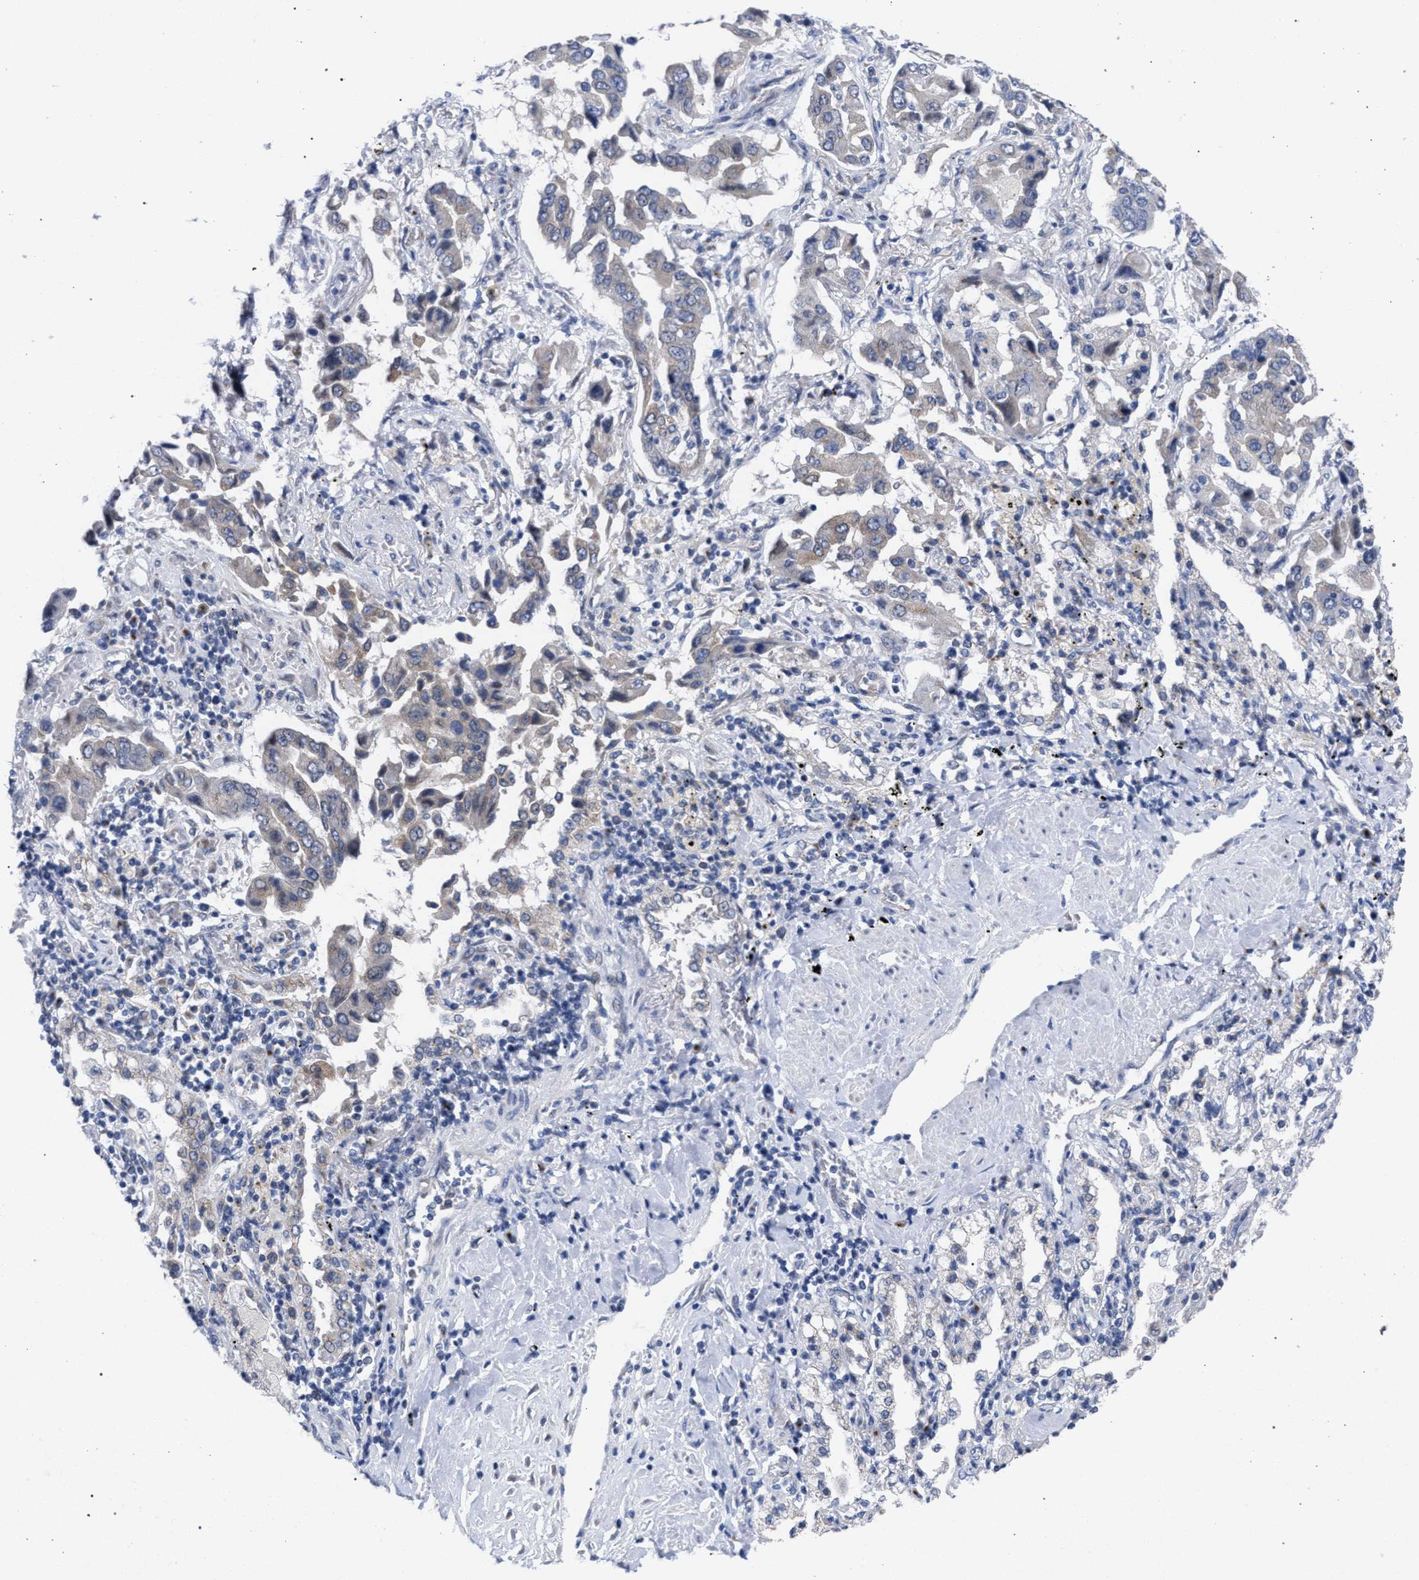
{"staining": {"intensity": "negative", "quantity": "none", "location": "none"}, "tissue": "lung cancer", "cell_type": "Tumor cells", "image_type": "cancer", "snomed": [{"axis": "morphology", "description": "Adenocarcinoma, NOS"}, {"axis": "topography", "description": "Lung"}], "caption": "This is an immunohistochemistry (IHC) histopathology image of human adenocarcinoma (lung). There is no staining in tumor cells.", "gene": "GOLGA2", "patient": {"sex": "female", "age": 65}}